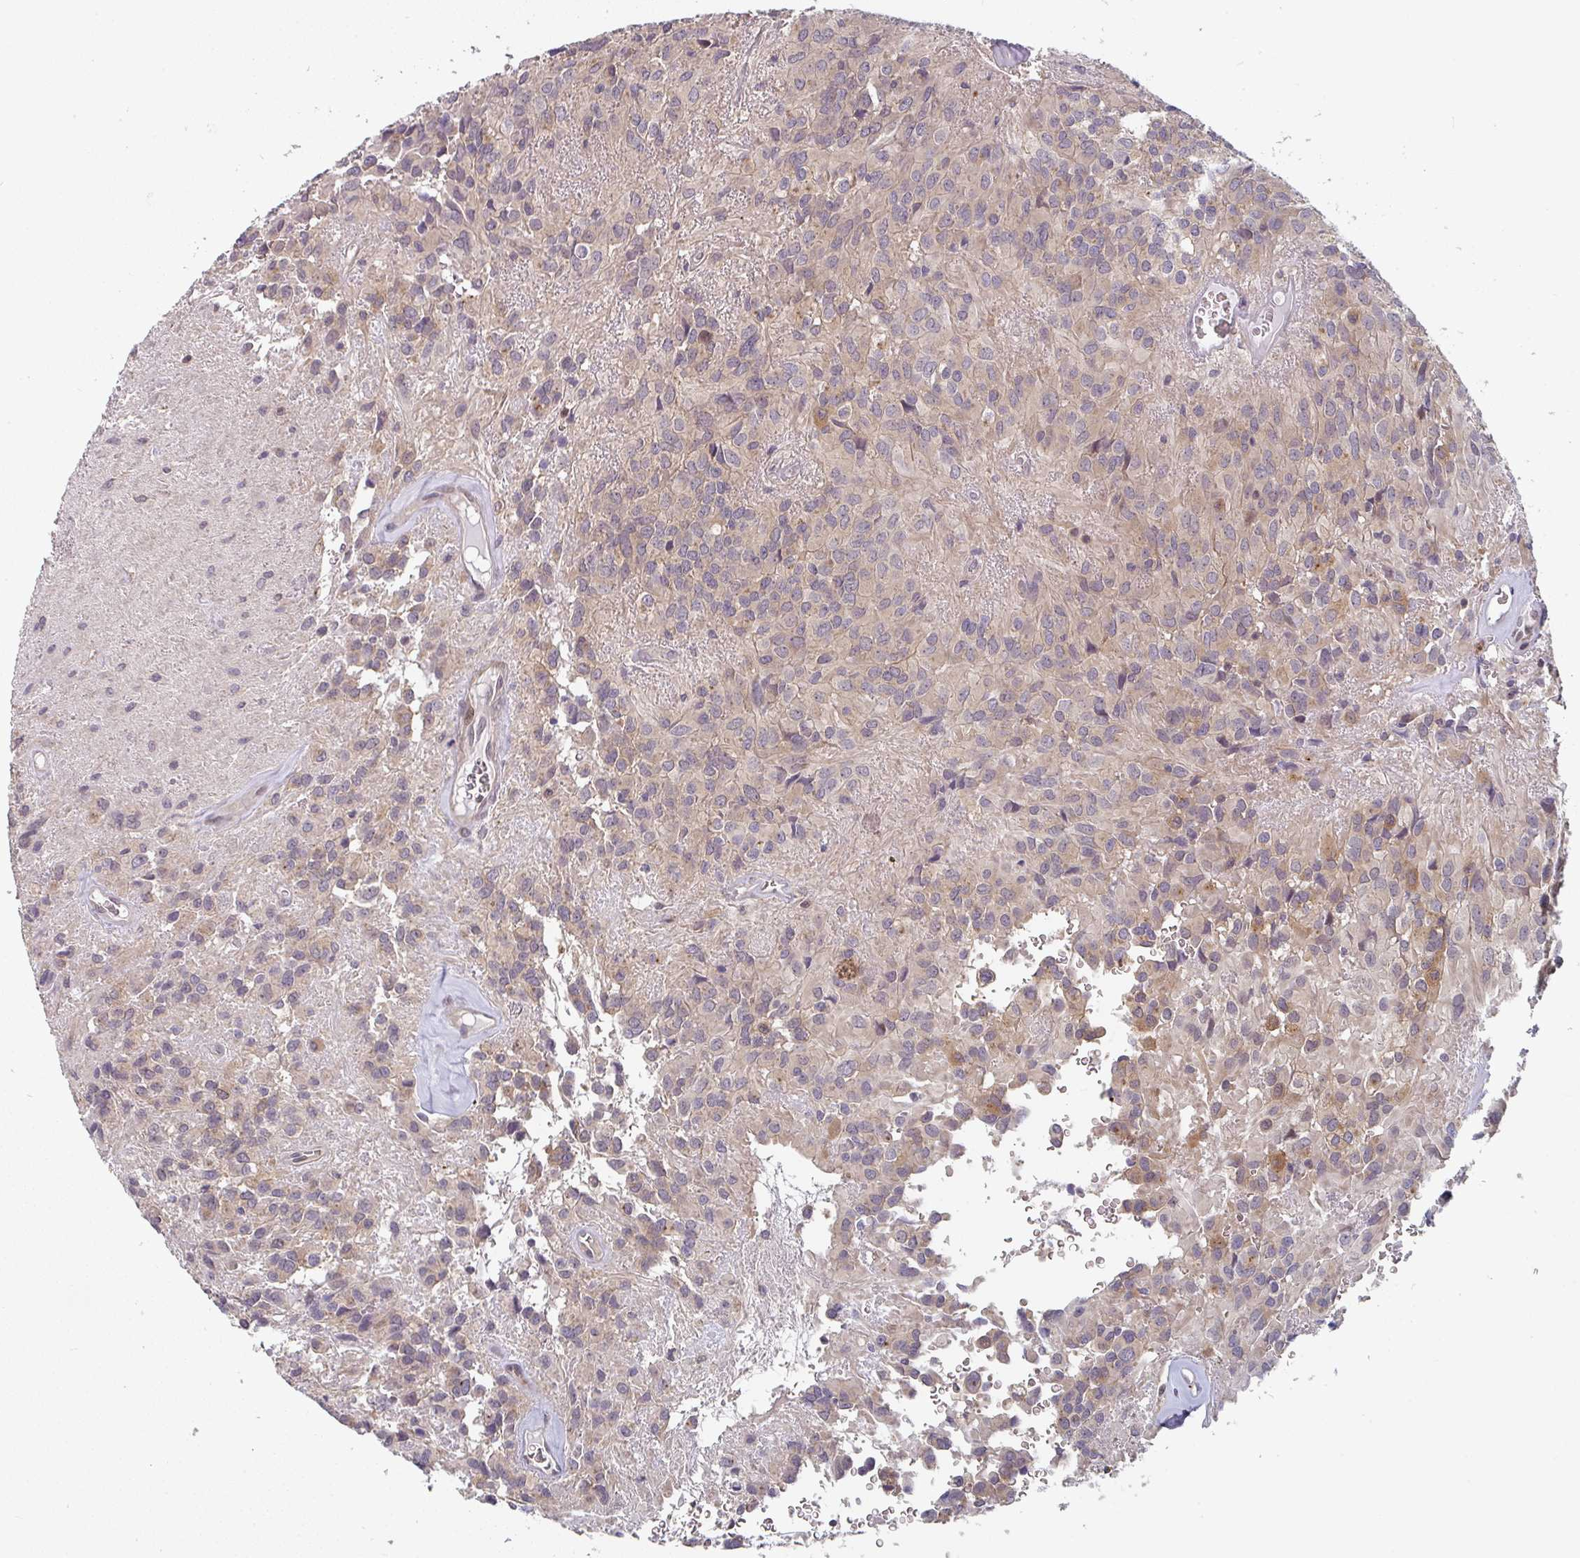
{"staining": {"intensity": "weak", "quantity": "25%-75%", "location": "cytoplasmic/membranous"}, "tissue": "glioma", "cell_type": "Tumor cells", "image_type": "cancer", "snomed": [{"axis": "morphology", "description": "Glioma, malignant, Low grade"}, {"axis": "topography", "description": "Brain"}], "caption": "Immunohistochemistry (IHC) (DAB) staining of human glioma exhibits weak cytoplasmic/membranous protein expression in about 25%-75% of tumor cells.", "gene": "RANGRF", "patient": {"sex": "male", "age": 56}}